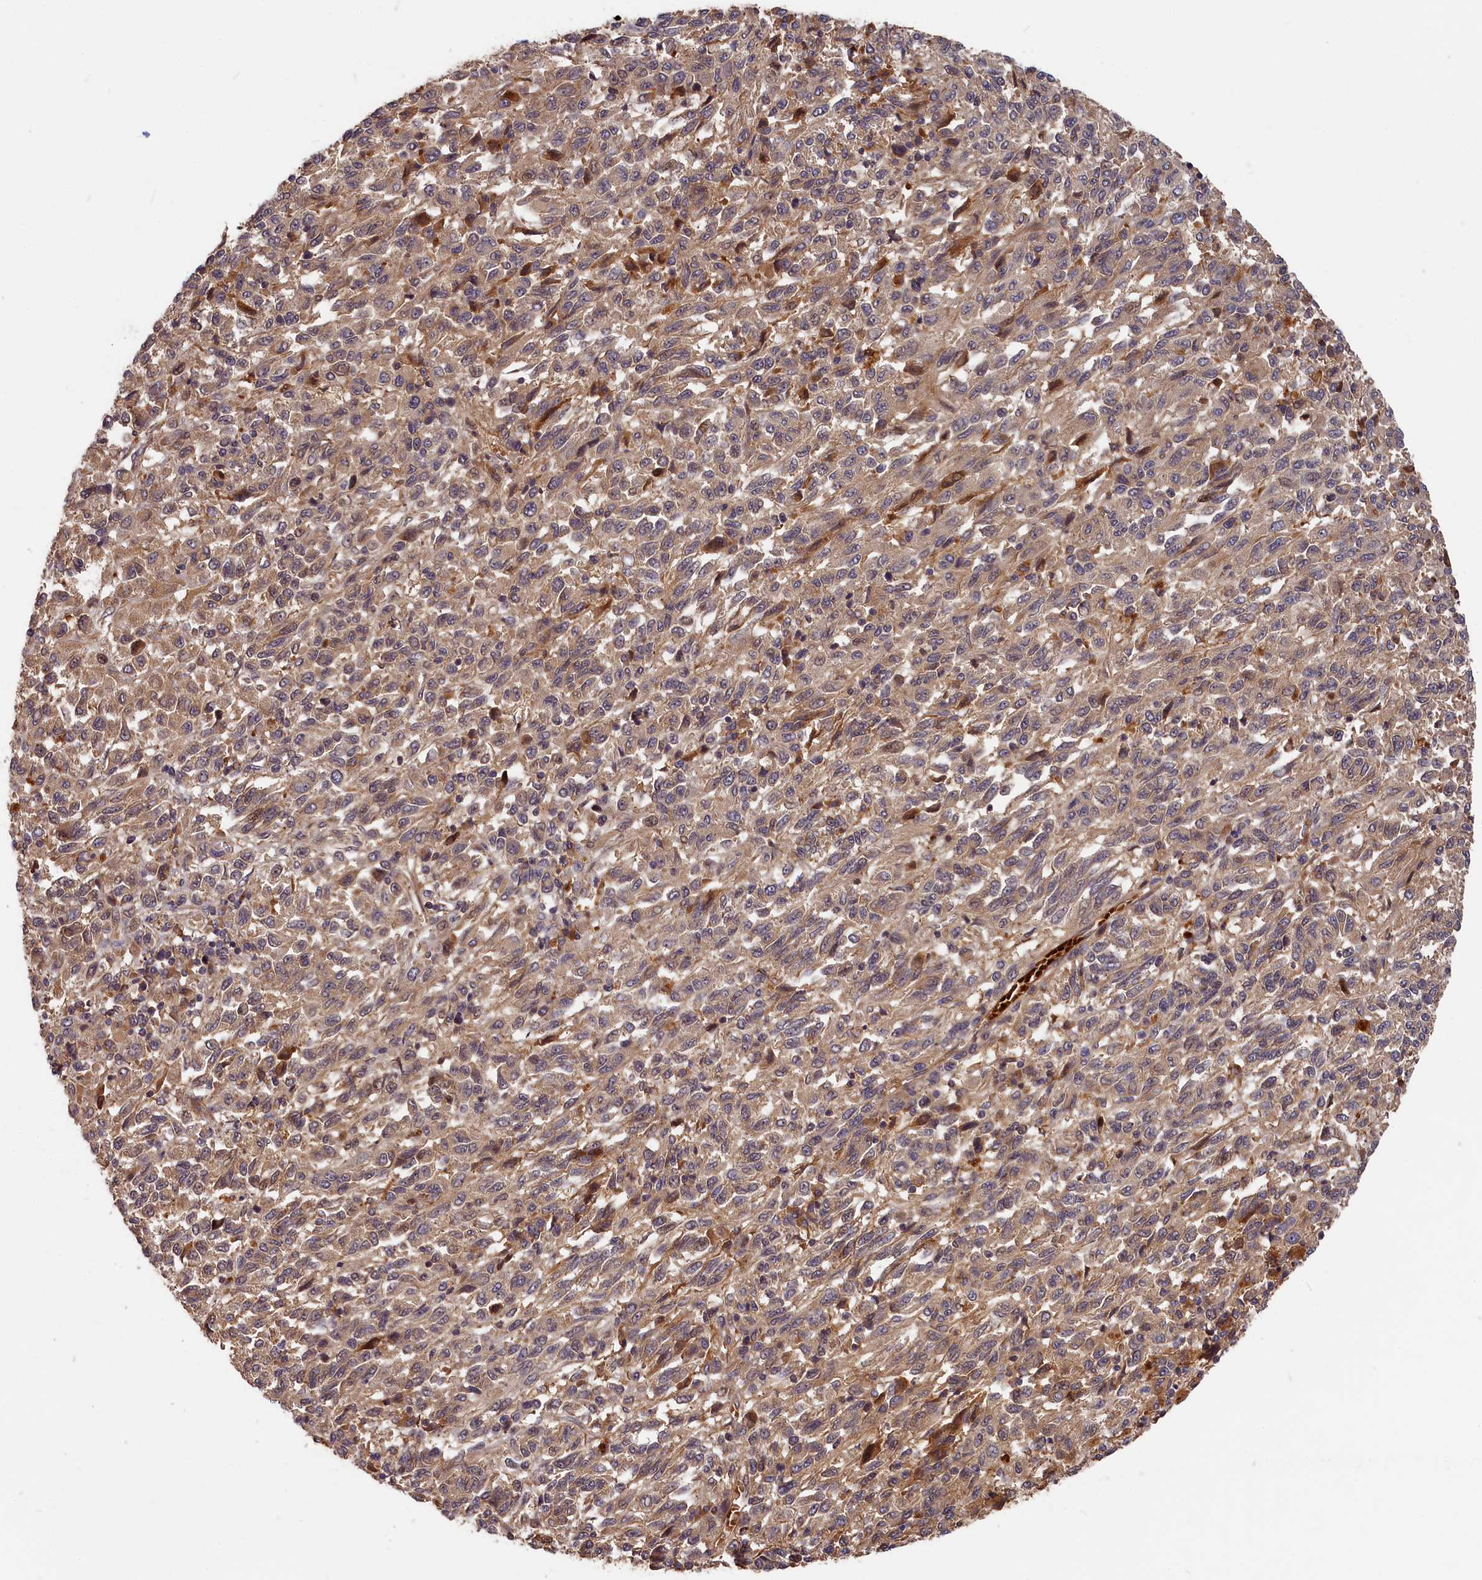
{"staining": {"intensity": "weak", "quantity": "25%-75%", "location": "cytoplasmic/membranous"}, "tissue": "melanoma", "cell_type": "Tumor cells", "image_type": "cancer", "snomed": [{"axis": "morphology", "description": "Malignant melanoma, Metastatic site"}, {"axis": "topography", "description": "Lung"}], "caption": "High-magnification brightfield microscopy of melanoma stained with DAB (brown) and counterstained with hematoxylin (blue). tumor cells exhibit weak cytoplasmic/membranous staining is identified in approximately25%-75% of cells.", "gene": "ITIH1", "patient": {"sex": "male", "age": 64}}